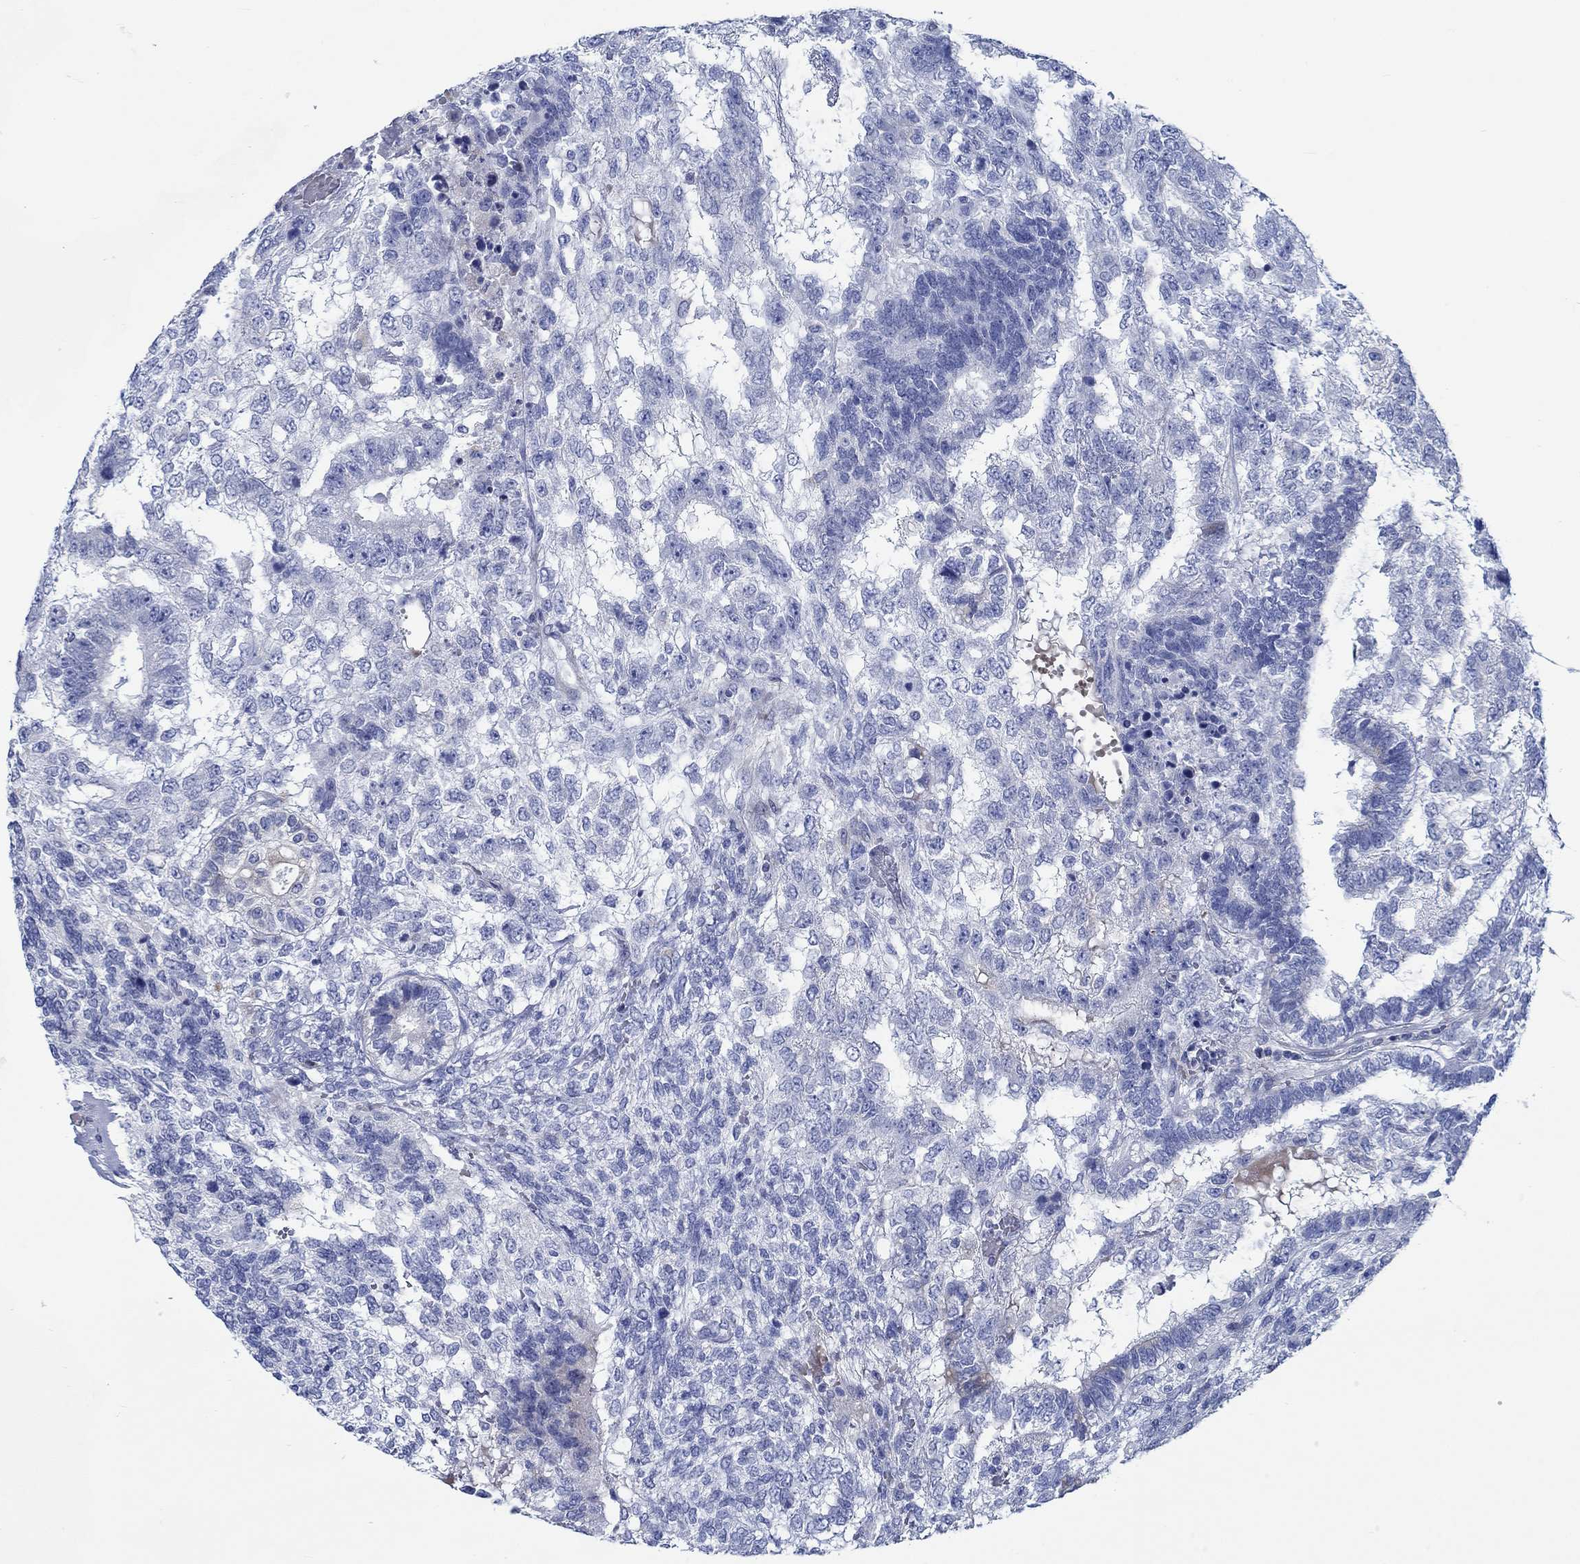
{"staining": {"intensity": "negative", "quantity": "none", "location": "none"}, "tissue": "testis cancer", "cell_type": "Tumor cells", "image_type": "cancer", "snomed": [{"axis": "morphology", "description": "Seminoma, NOS"}, {"axis": "morphology", "description": "Carcinoma, Embryonal, NOS"}, {"axis": "topography", "description": "Testis"}], "caption": "An image of human testis cancer (seminoma) is negative for staining in tumor cells. (Brightfield microscopy of DAB (3,3'-diaminobenzidine) immunohistochemistry (IHC) at high magnification).", "gene": "SVEP1", "patient": {"sex": "male", "age": 41}}